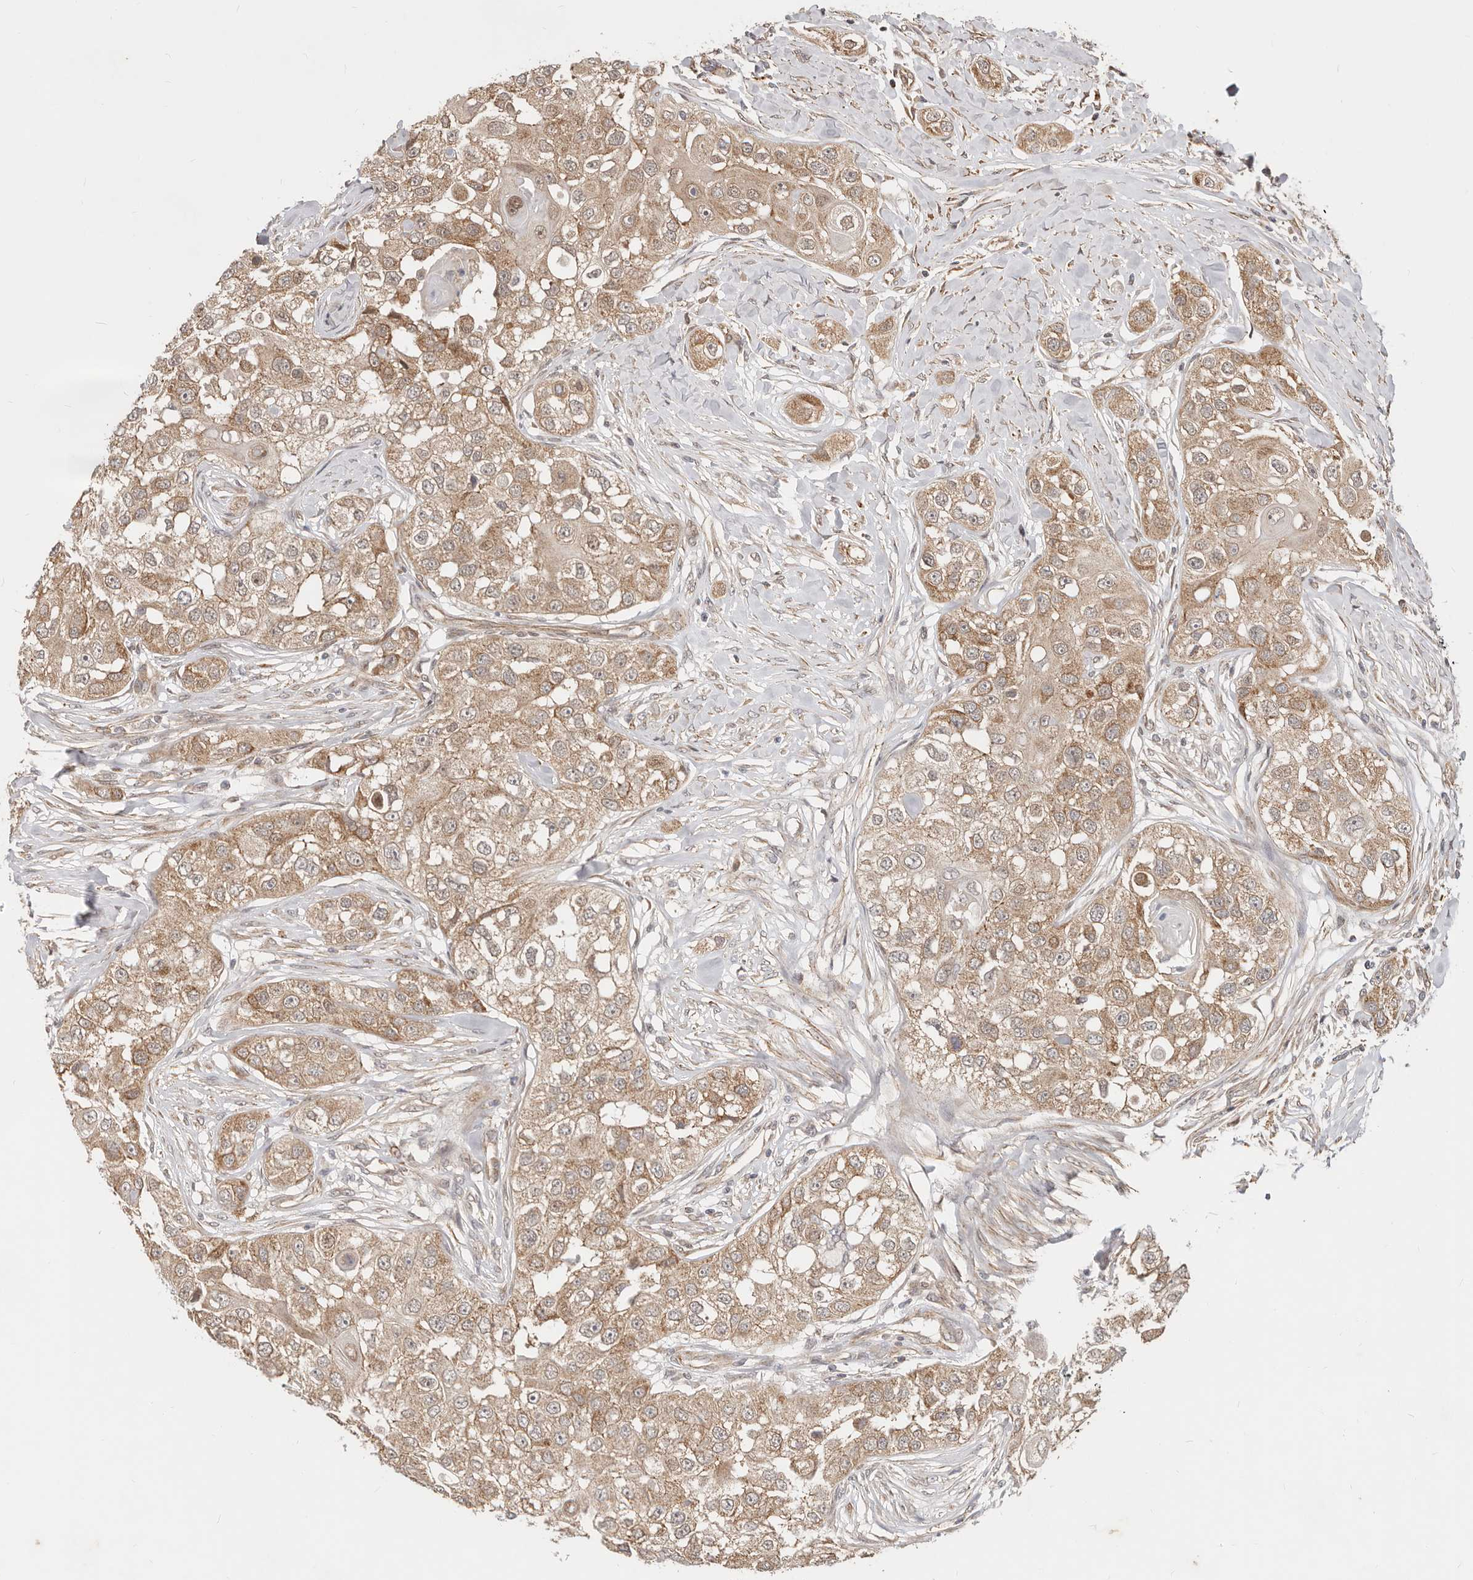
{"staining": {"intensity": "weak", "quantity": ">75%", "location": "cytoplasmic/membranous"}, "tissue": "head and neck cancer", "cell_type": "Tumor cells", "image_type": "cancer", "snomed": [{"axis": "morphology", "description": "Normal tissue, NOS"}, {"axis": "morphology", "description": "Squamous cell carcinoma, NOS"}, {"axis": "topography", "description": "Skeletal muscle"}, {"axis": "topography", "description": "Head-Neck"}], "caption": "IHC (DAB (3,3'-diaminobenzidine)) staining of human head and neck cancer shows weak cytoplasmic/membranous protein staining in approximately >75% of tumor cells.", "gene": "USP49", "patient": {"sex": "male", "age": 51}}